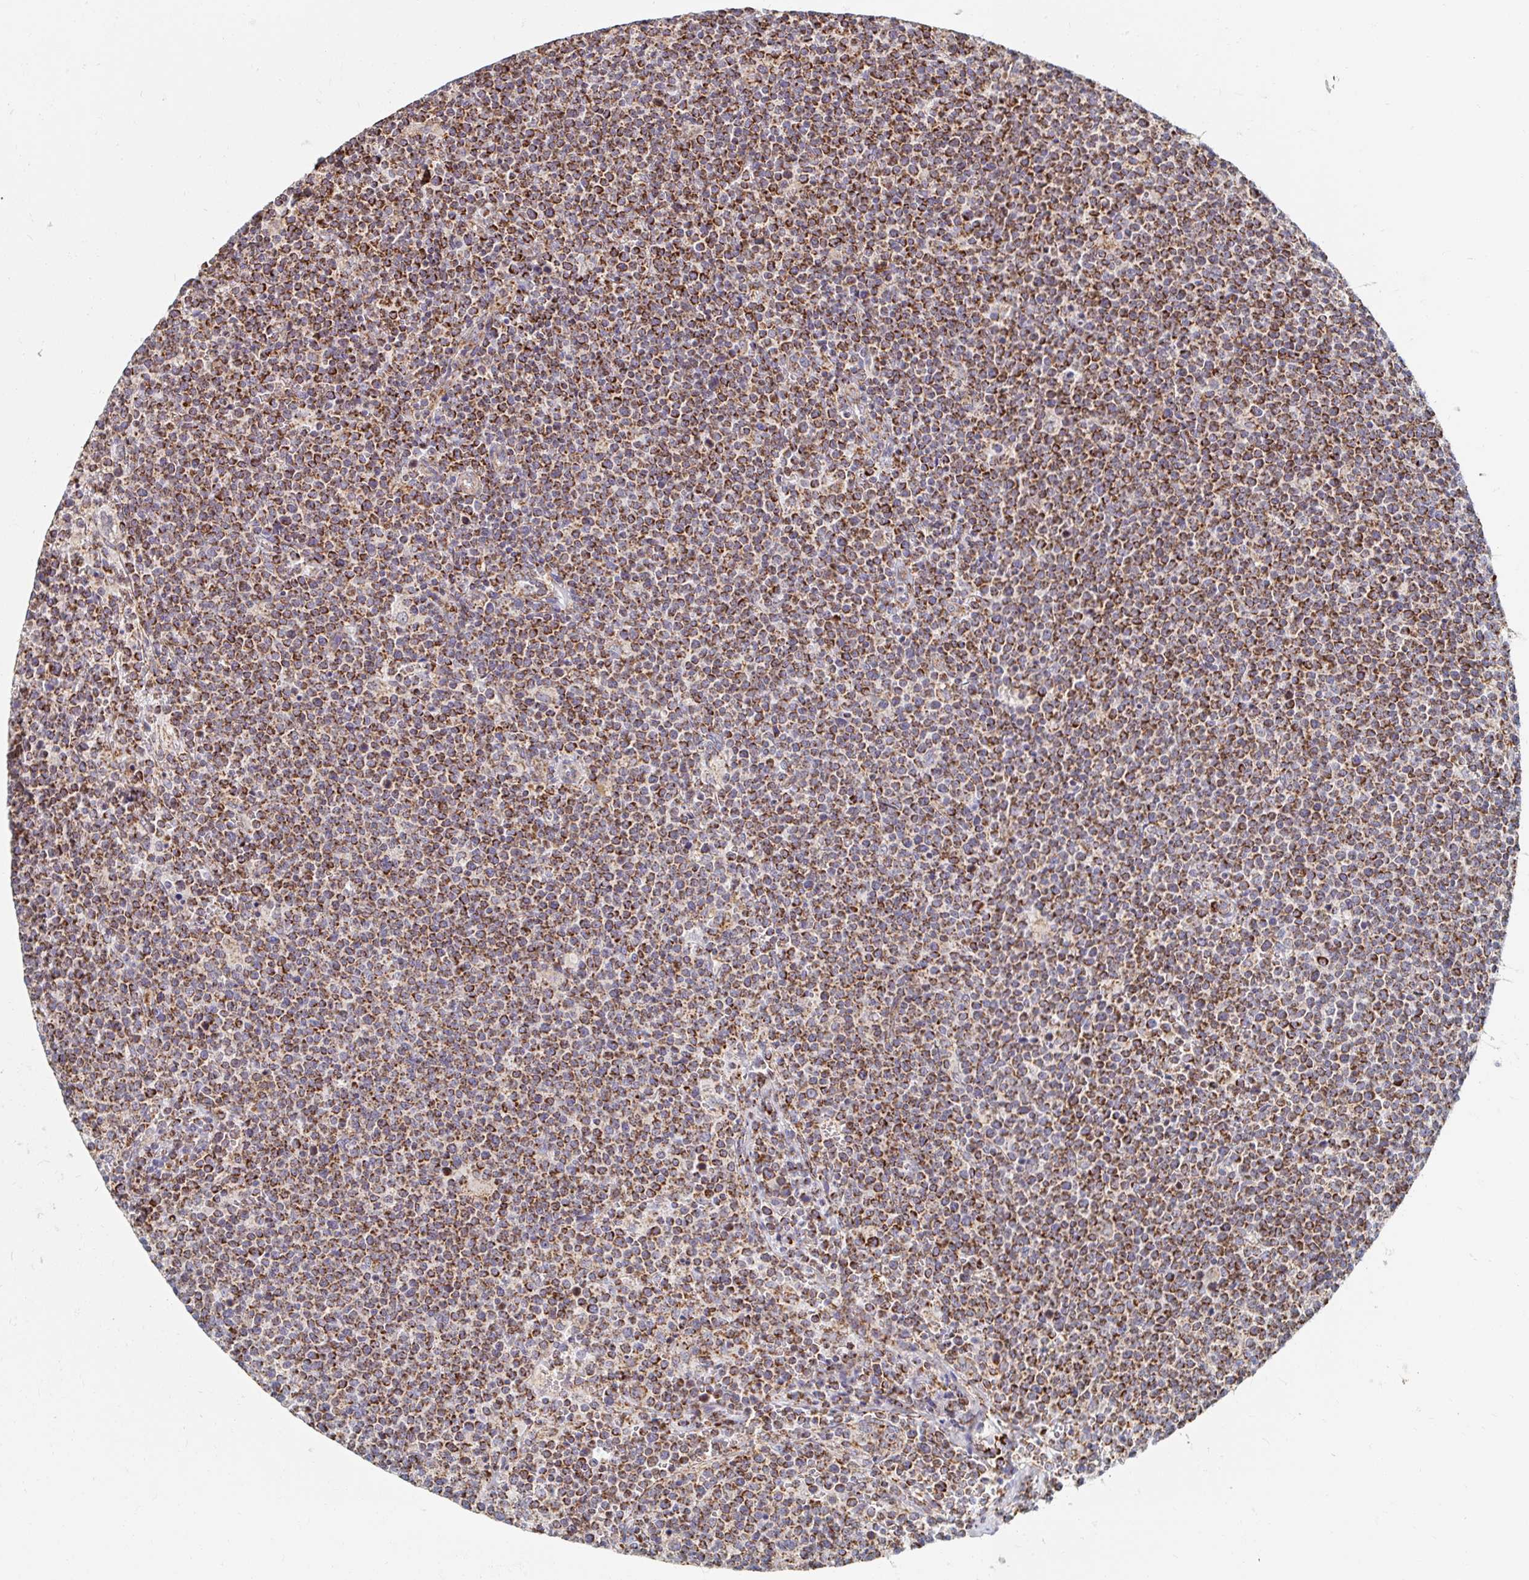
{"staining": {"intensity": "moderate", "quantity": ">75%", "location": "cytoplasmic/membranous"}, "tissue": "lymphoma", "cell_type": "Tumor cells", "image_type": "cancer", "snomed": [{"axis": "morphology", "description": "Malignant lymphoma, non-Hodgkin's type, High grade"}, {"axis": "topography", "description": "Lymph node"}], "caption": "The image displays staining of lymphoma, revealing moderate cytoplasmic/membranous protein expression (brown color) within tumor cells.", "gene": "MAVS", "patient": {"sex": "male", "age": 61}}